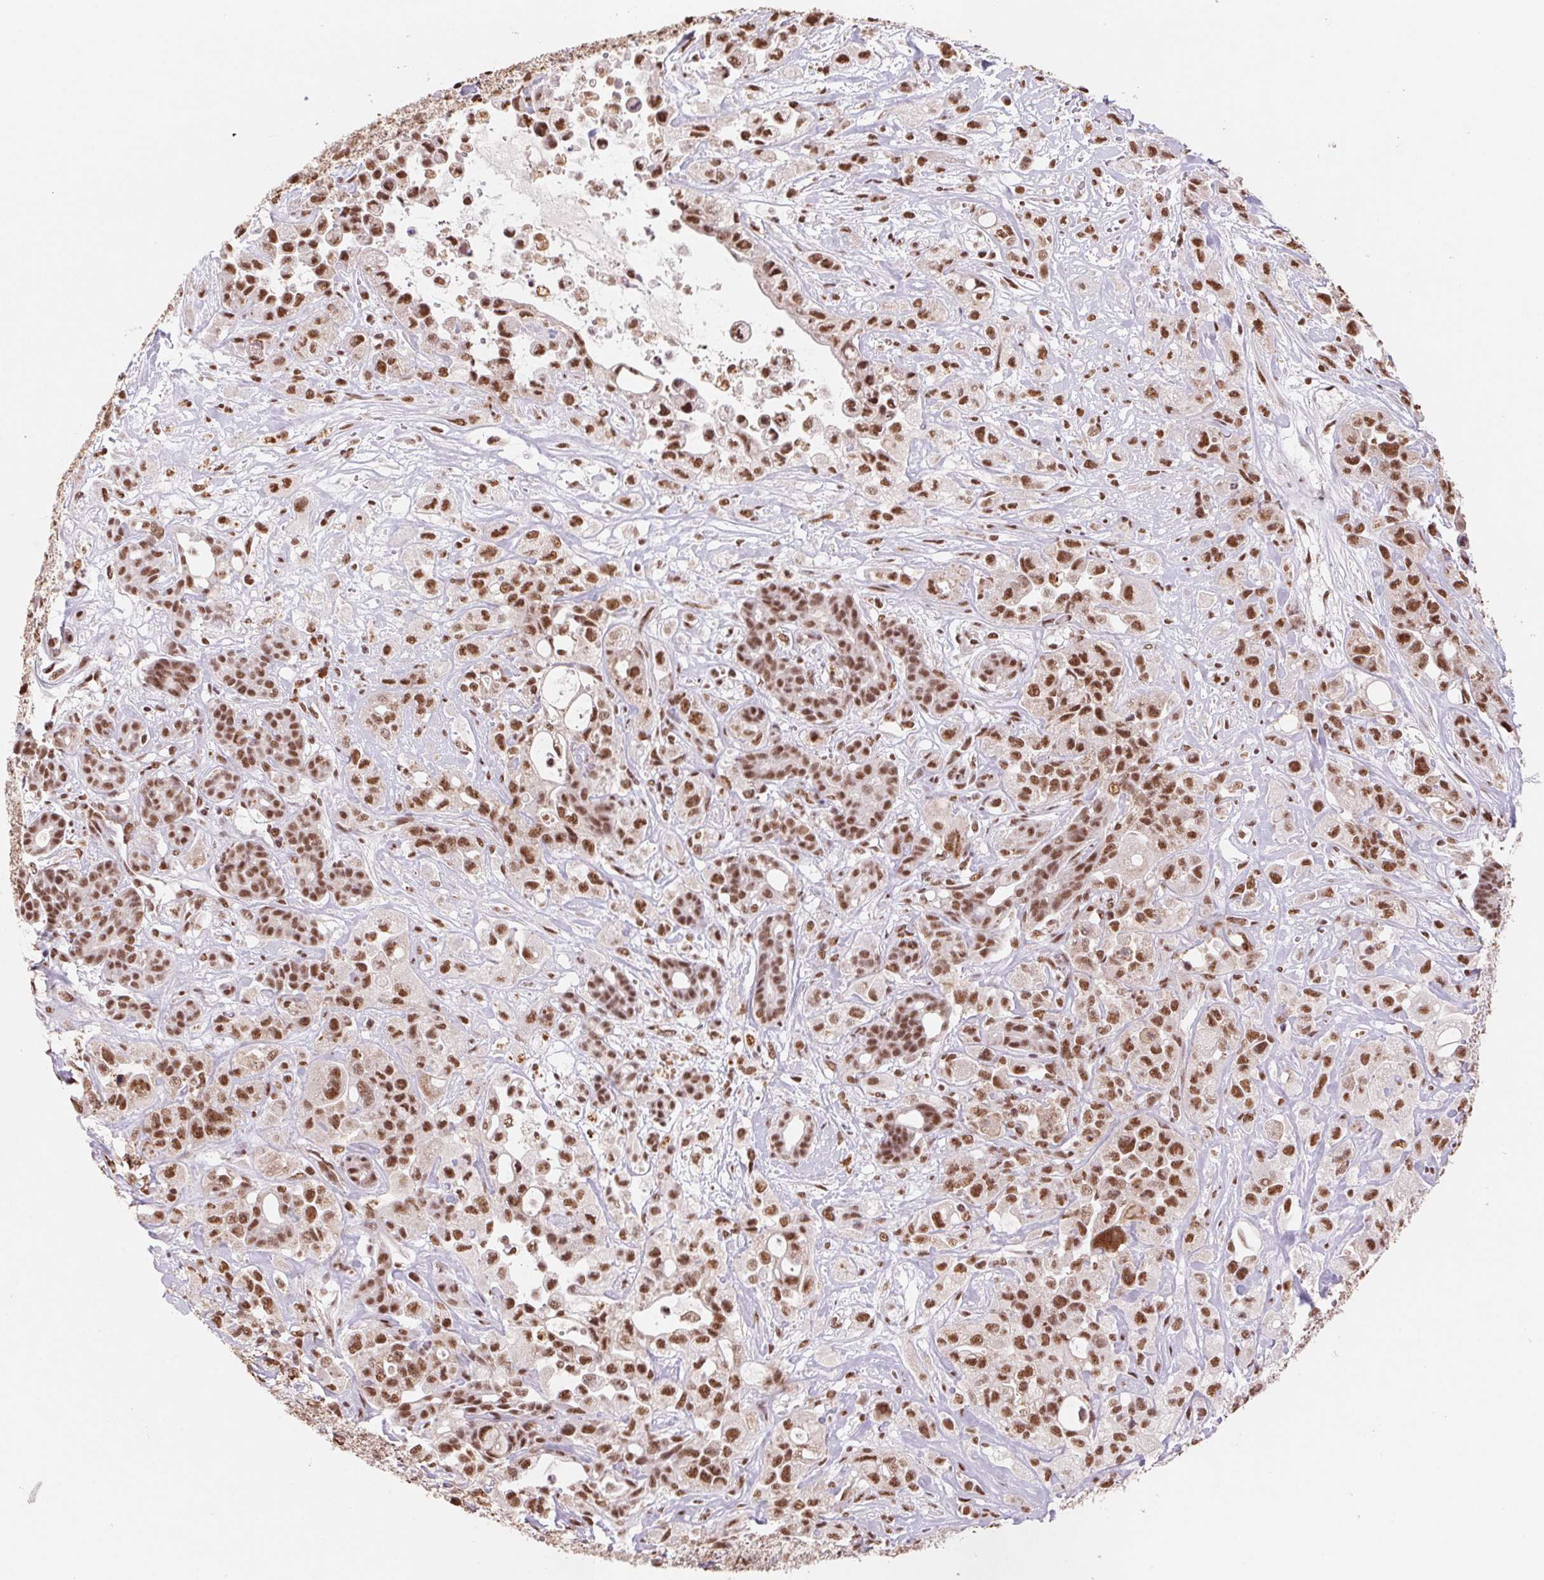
{"staining": {"intensity": "moderate", "quantity": ">75%", "location": "nuclear"}, "tissue": "pancreatic cancer", "cell_type": "Tumor cells", "image_type": "cancer", "snomed": [{"axis": "morphology", "description": "Adenocarcinoma, NOS"}, {"axis": "topography", "description": "Pancreas"}], "caption": "Immunohistochemistry micrograph of pancreatic adenocarcinoma stained for a protein (brown), which displays medium levels of moderate nuclear expression in approximately >75% of tumor cells.", "gene": "SNRPG", "patient": {"sex": "male", "age": 44}}